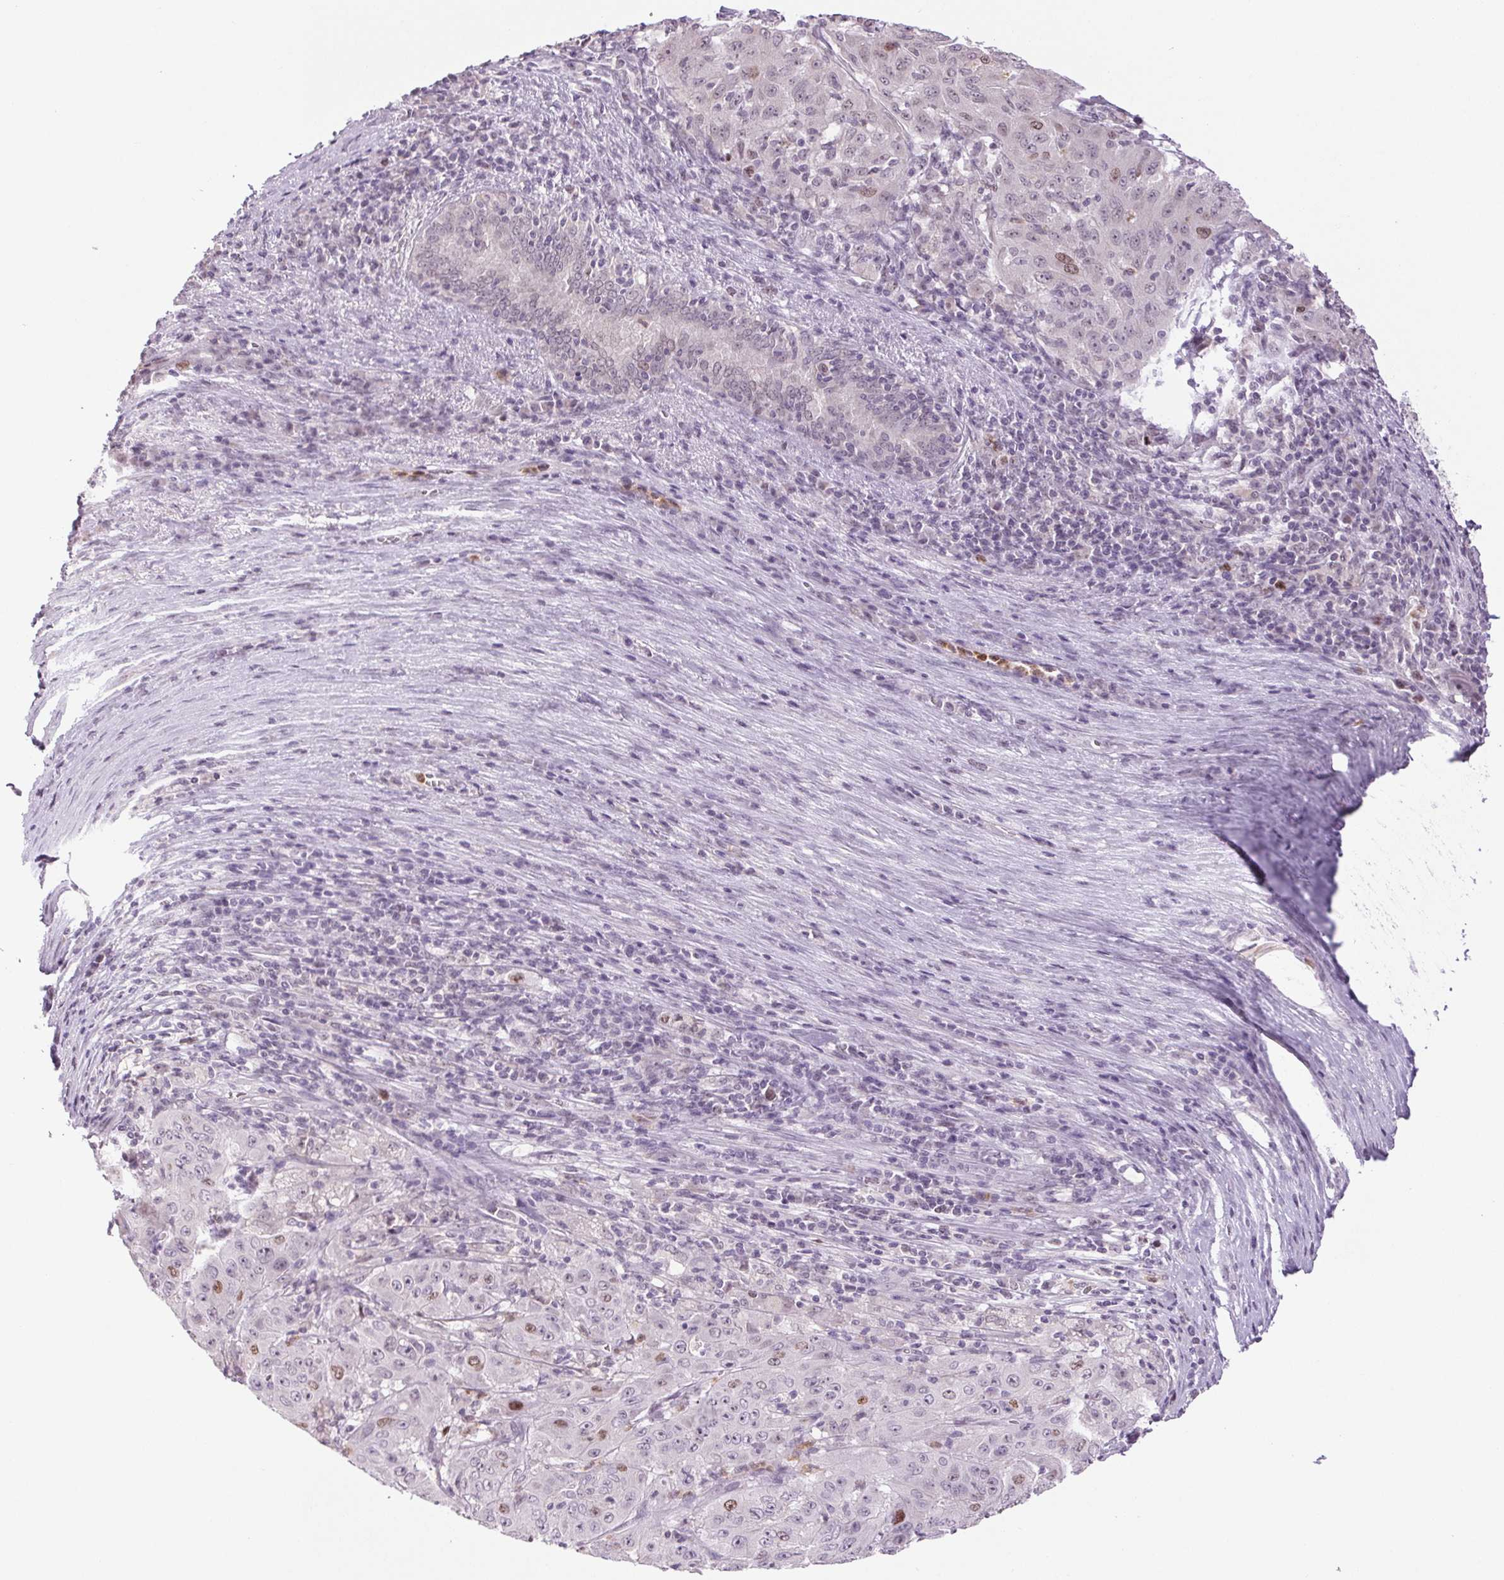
{"staining": {"intensity": "moderate", "quantity": "<25%", "location": "nuclear"}, "tissue": "pancreatic cancer", "cell_type": "Tumor cells", "image_type": "cancer", "snomed": [{"axis": "morphology", "description": "Adenocarcinoma, NOS"}, {"axis": "topography", "description": "Pancreas"}], "caption": "IHC micrograph of human adenocarcinoma (pancreatic) stained for a protein (brown), which reveals low levels of moderate nuclear expression in about <25% of tumor cells.", "gene": "SMIM6", "patient": {"sex": "male", "age": 63}}